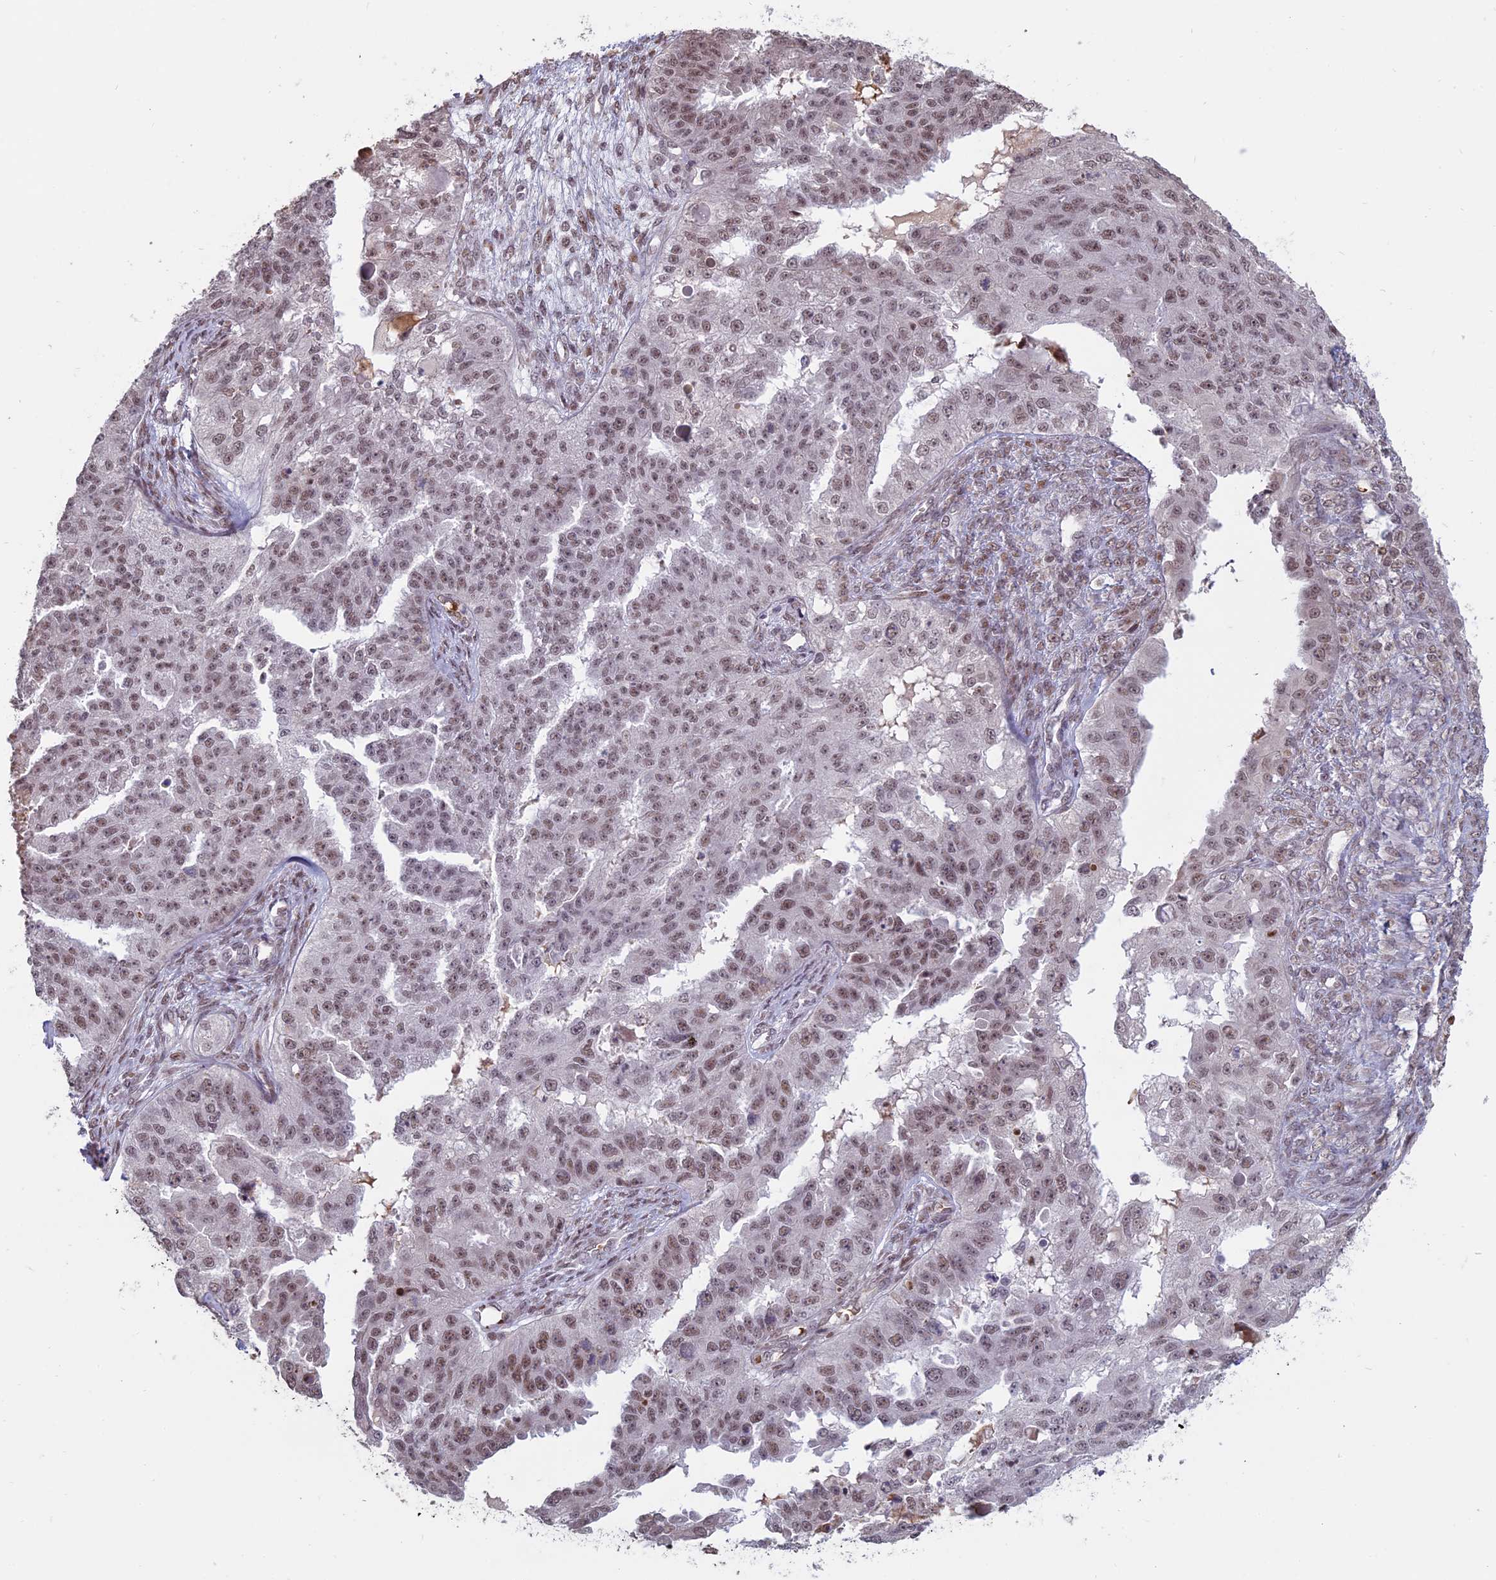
{"staining": {"intensity": "weak", "quantity": ">75%", "location": "nuclear"}, "tissue": "ovarian cancer", "cell_type": "Tumor cells", "image_type": "cancer", "snomed": [{"axis": "morphology", "description": "Cystadenocarcinoma, serous, NOS"}, {"axis": "topography", "description": "Ovary"}], "caption": "Immunohistochemical staining of human ovarian serous cystadenocarcinoma reveals low levels of weak nuclear protein positivity in about >75% of tumor cells. (Brightfield microscopy of DAB IHC at high magnification).", "gene": "MFAP1", "patient": {"sex": "female", "age": 58}}